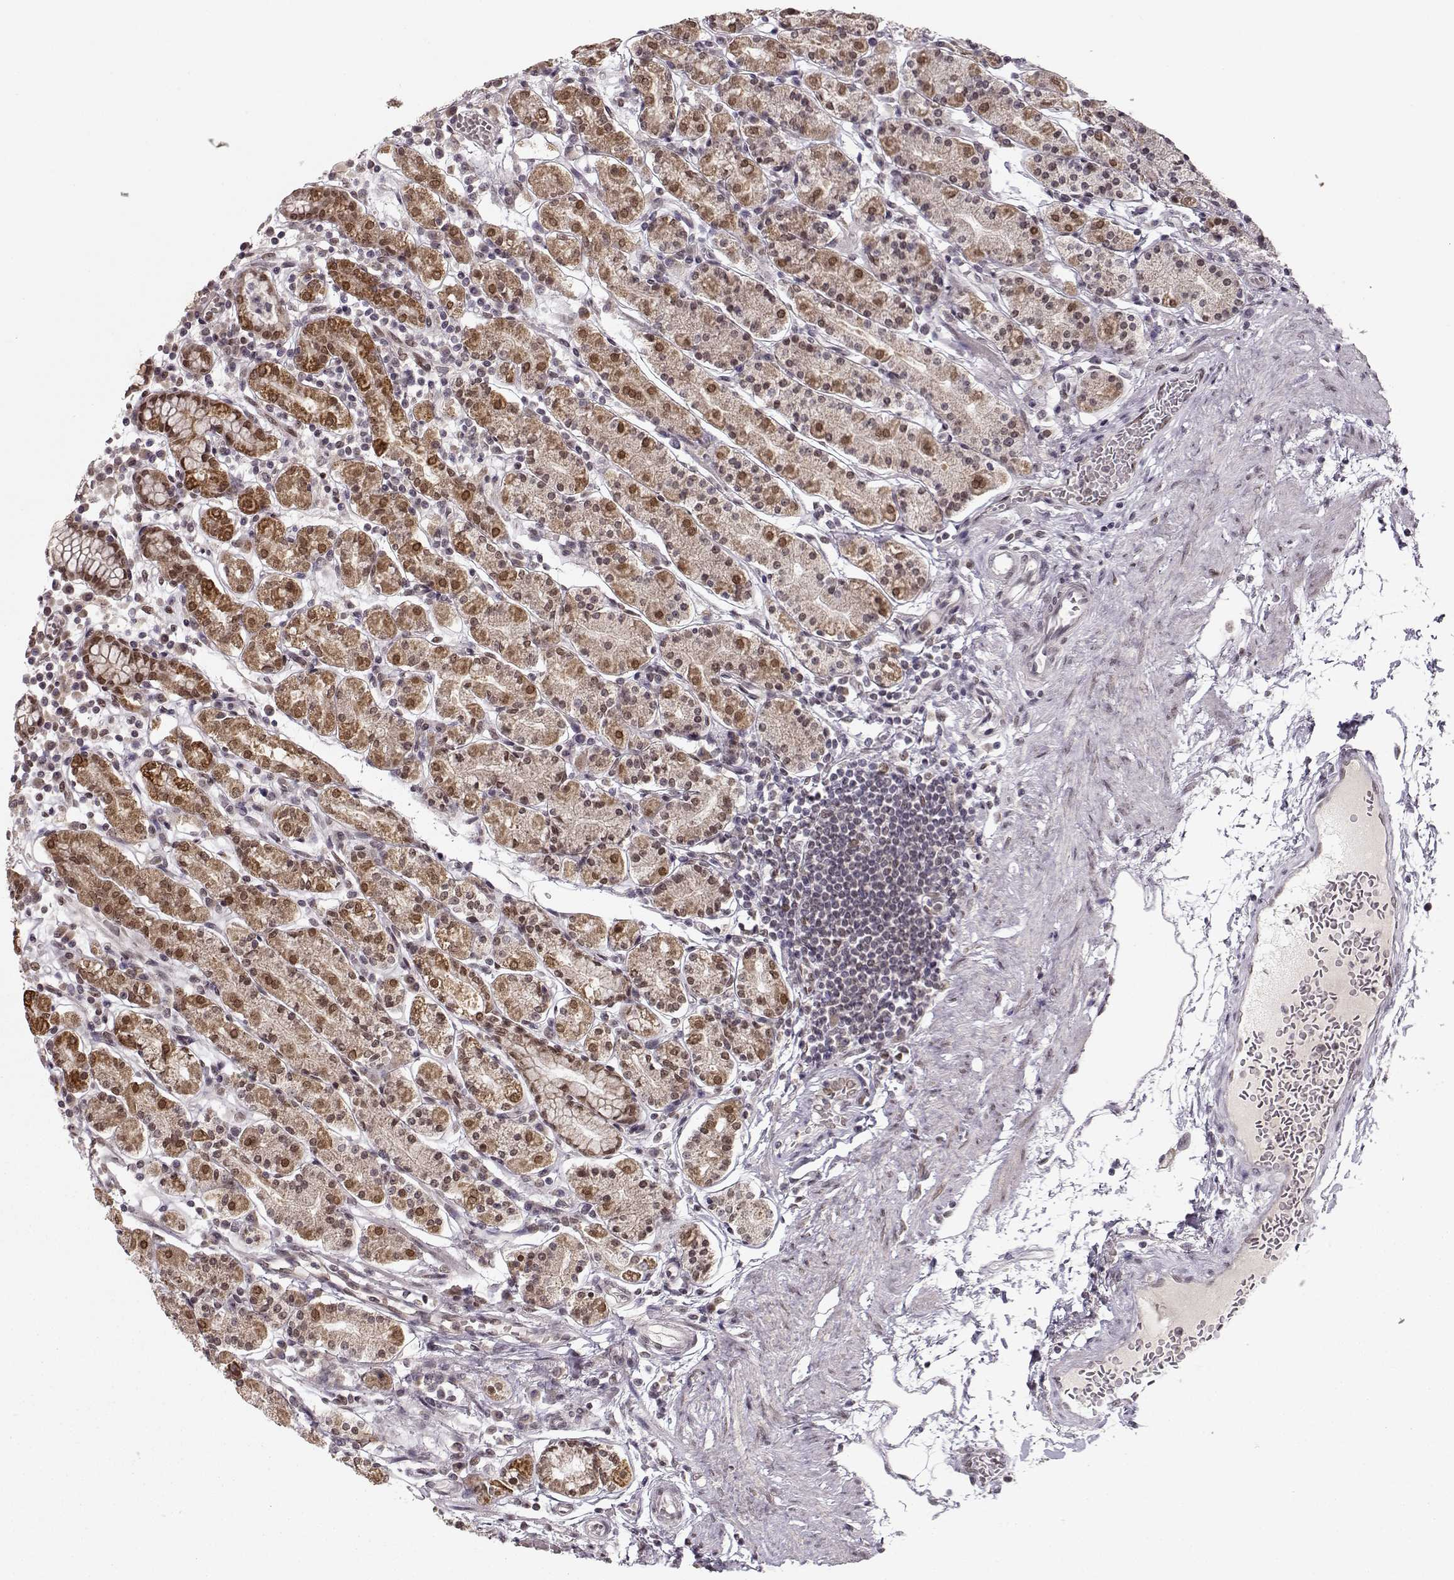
{"staining": {"intensity": "strong", "quantity": "25%-75%", "location": "cytoplasmic/membranous,nuclear"}, "tissue": "stomach", "cell_type": "Glandular cells", "image_type": "normal", "snomed": [{"axis": "morphology", "description": "Normal tissue, NOS"}, {"axis": "topography", "description": "Stomach, upper"}, {"axis": "topography", "description": "Stomach"}], "caption": "DAB immunohistochemical staining of unremarkable stomach reveals strong cytoplasmic/membranous,nuclear protein expression in approximately 25%-75% of glandular cells.", "gene": "RAI1", "patient": {"sex": "male", "age": 62}}